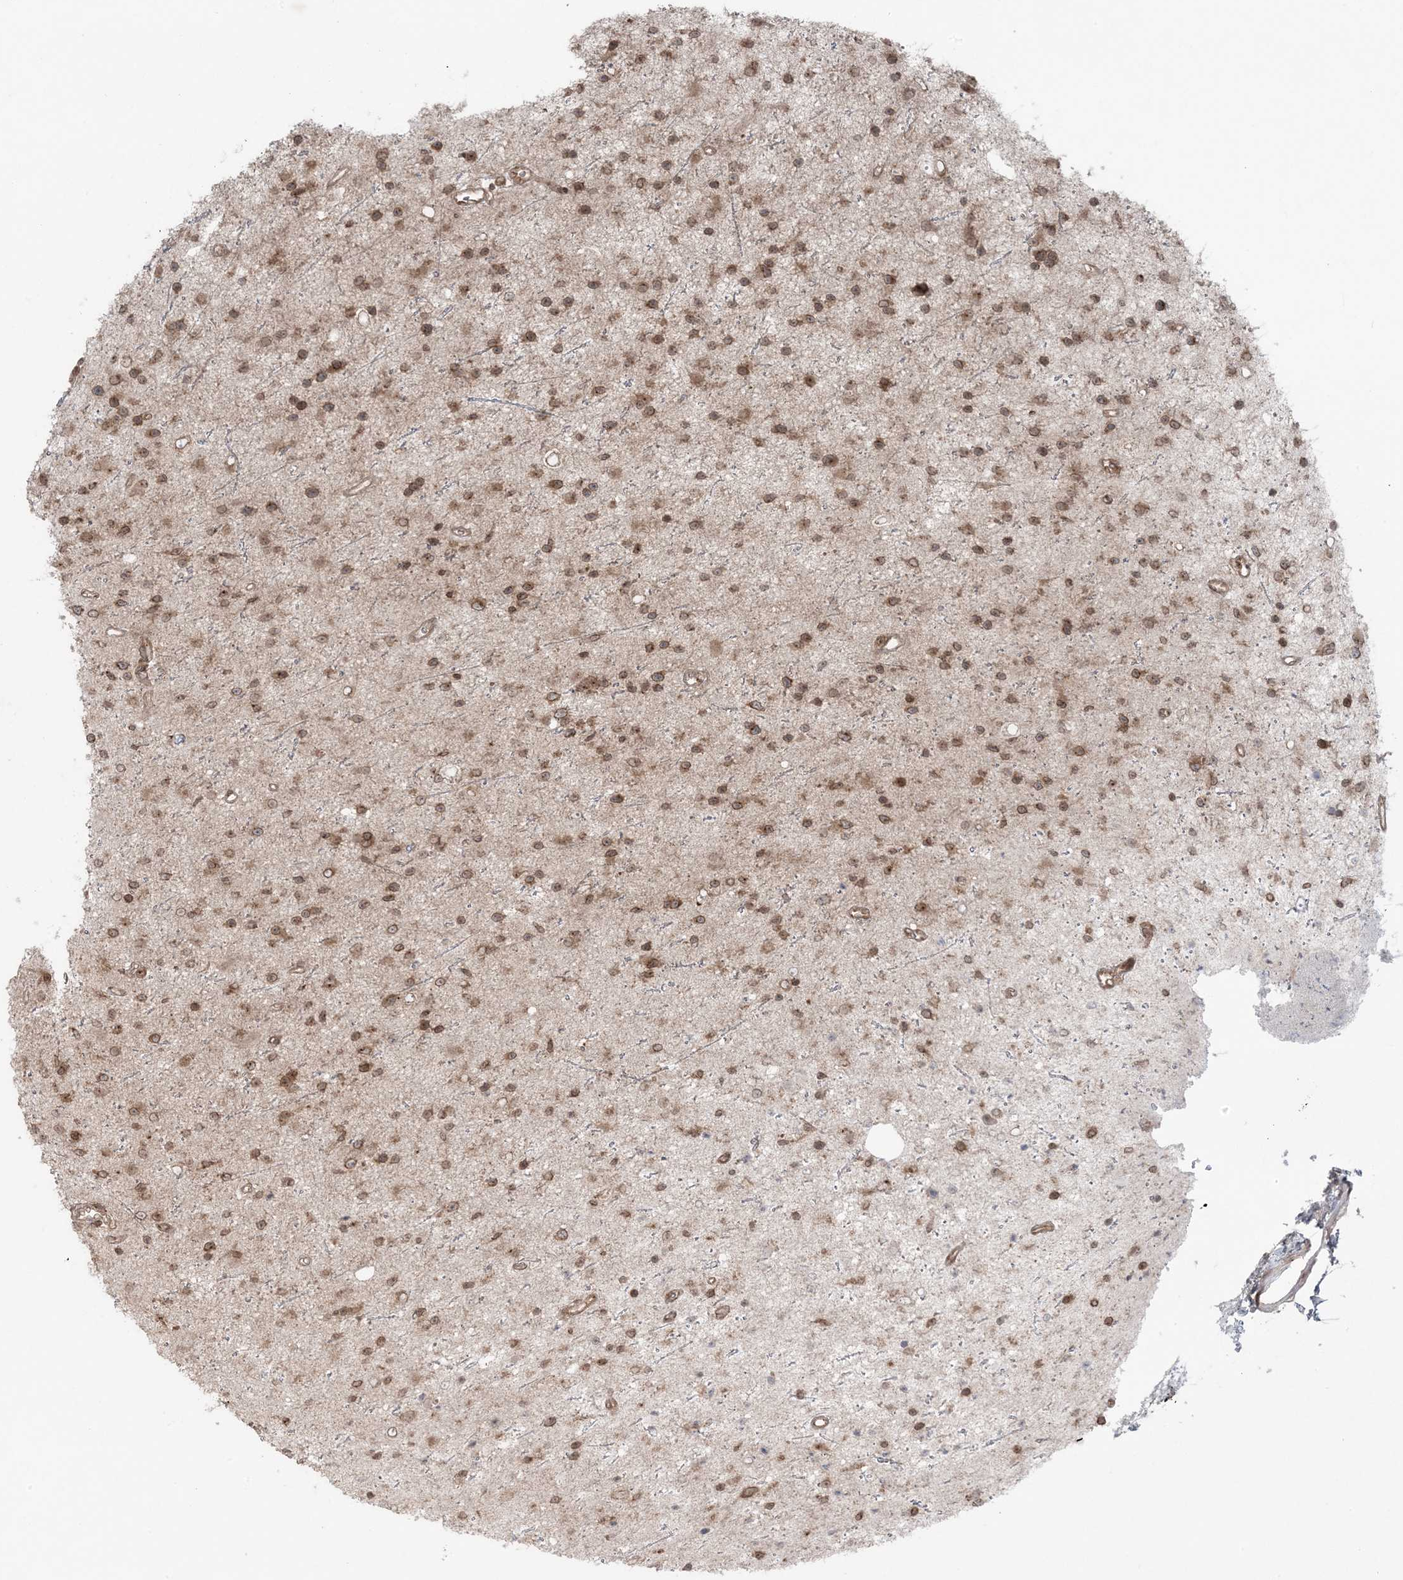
{"staining": {"intensity": "moderate", "quantity": ">75%", "location": "cytoplasmic/membranous,nuclear"}, "tissue": "glioma", "cell_type": "Tumor cells", "image_type": "cancer", "snomed": [{"axis": "morphology", "description": "Glioma, malignant, Low grade"}, {"axis": "topography", "description": "Cerebral cortex"}], "caption": "A photomicrograph of human malignant glioma (low-grade) stained for a protein shows moderate cytoplasmic/membranous and nuclear brown staining in tumor cells. (DAB IHC with brightfield microscopy, high magnification).", "gene": "DDX19B", "patient": {"sex": "female", "age": 39}}